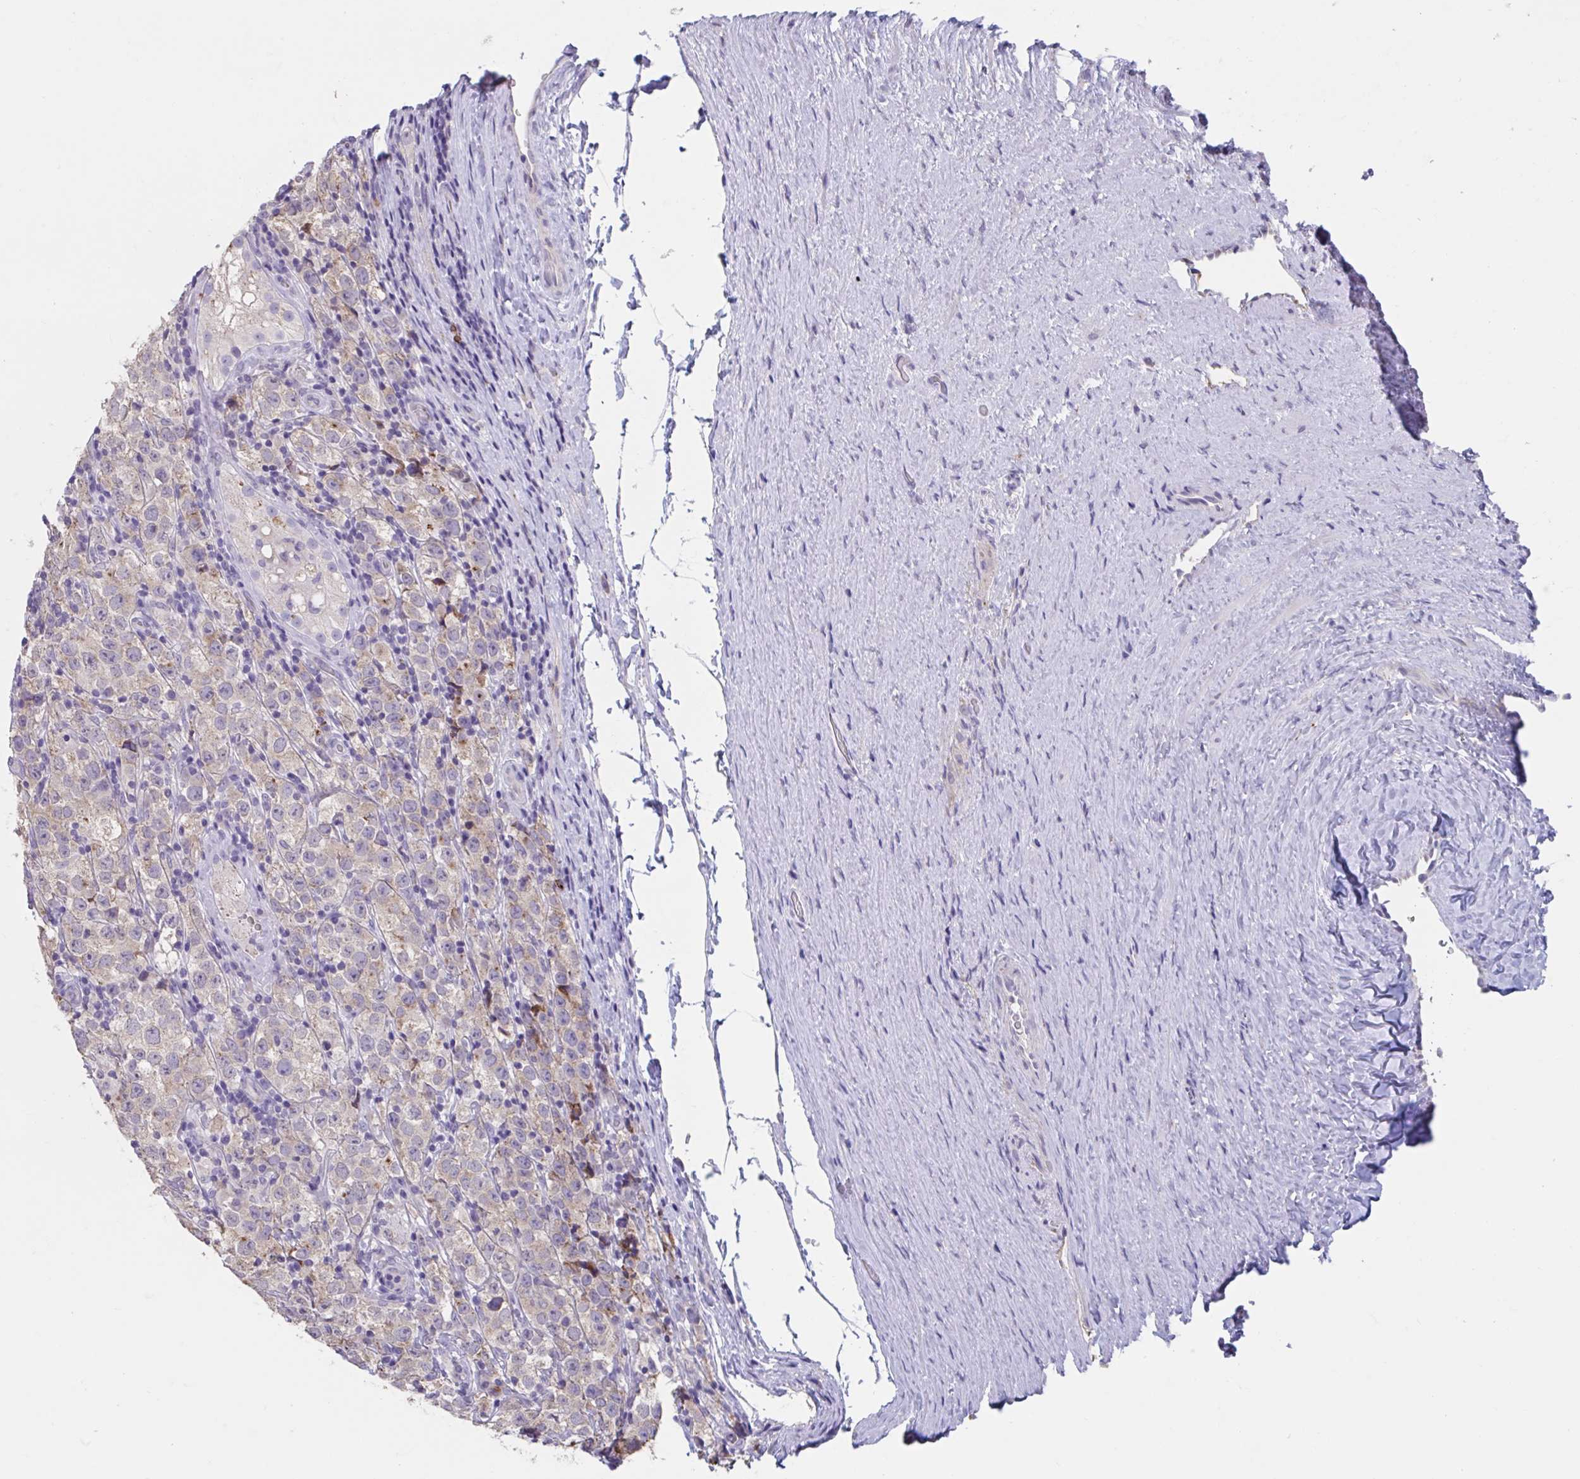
{"staining": {"intensity": "weak", "quantity": "<25%", "location": "cytoplasmic/membranous"}, "tissue": "testis cancer", "cell_type": "Tumor cells", "image_type": "cancer", "snomed": [{"axis": "morphology", "description": "Seminoma, NOS"}, {"axis": "morphology", "description": "Carcinoma, Embryonal, NOS"}, {"axis": "topography", "description": "Testis"}], "caption": "Micrograph shows no protein staining in tumor cells of testis cancer tissue. (Immunohistochemistry (ihc), brightfield microscopy, high magnification).", "gene": "GPR162", "patient": {"sex": "male", "age": 41}}